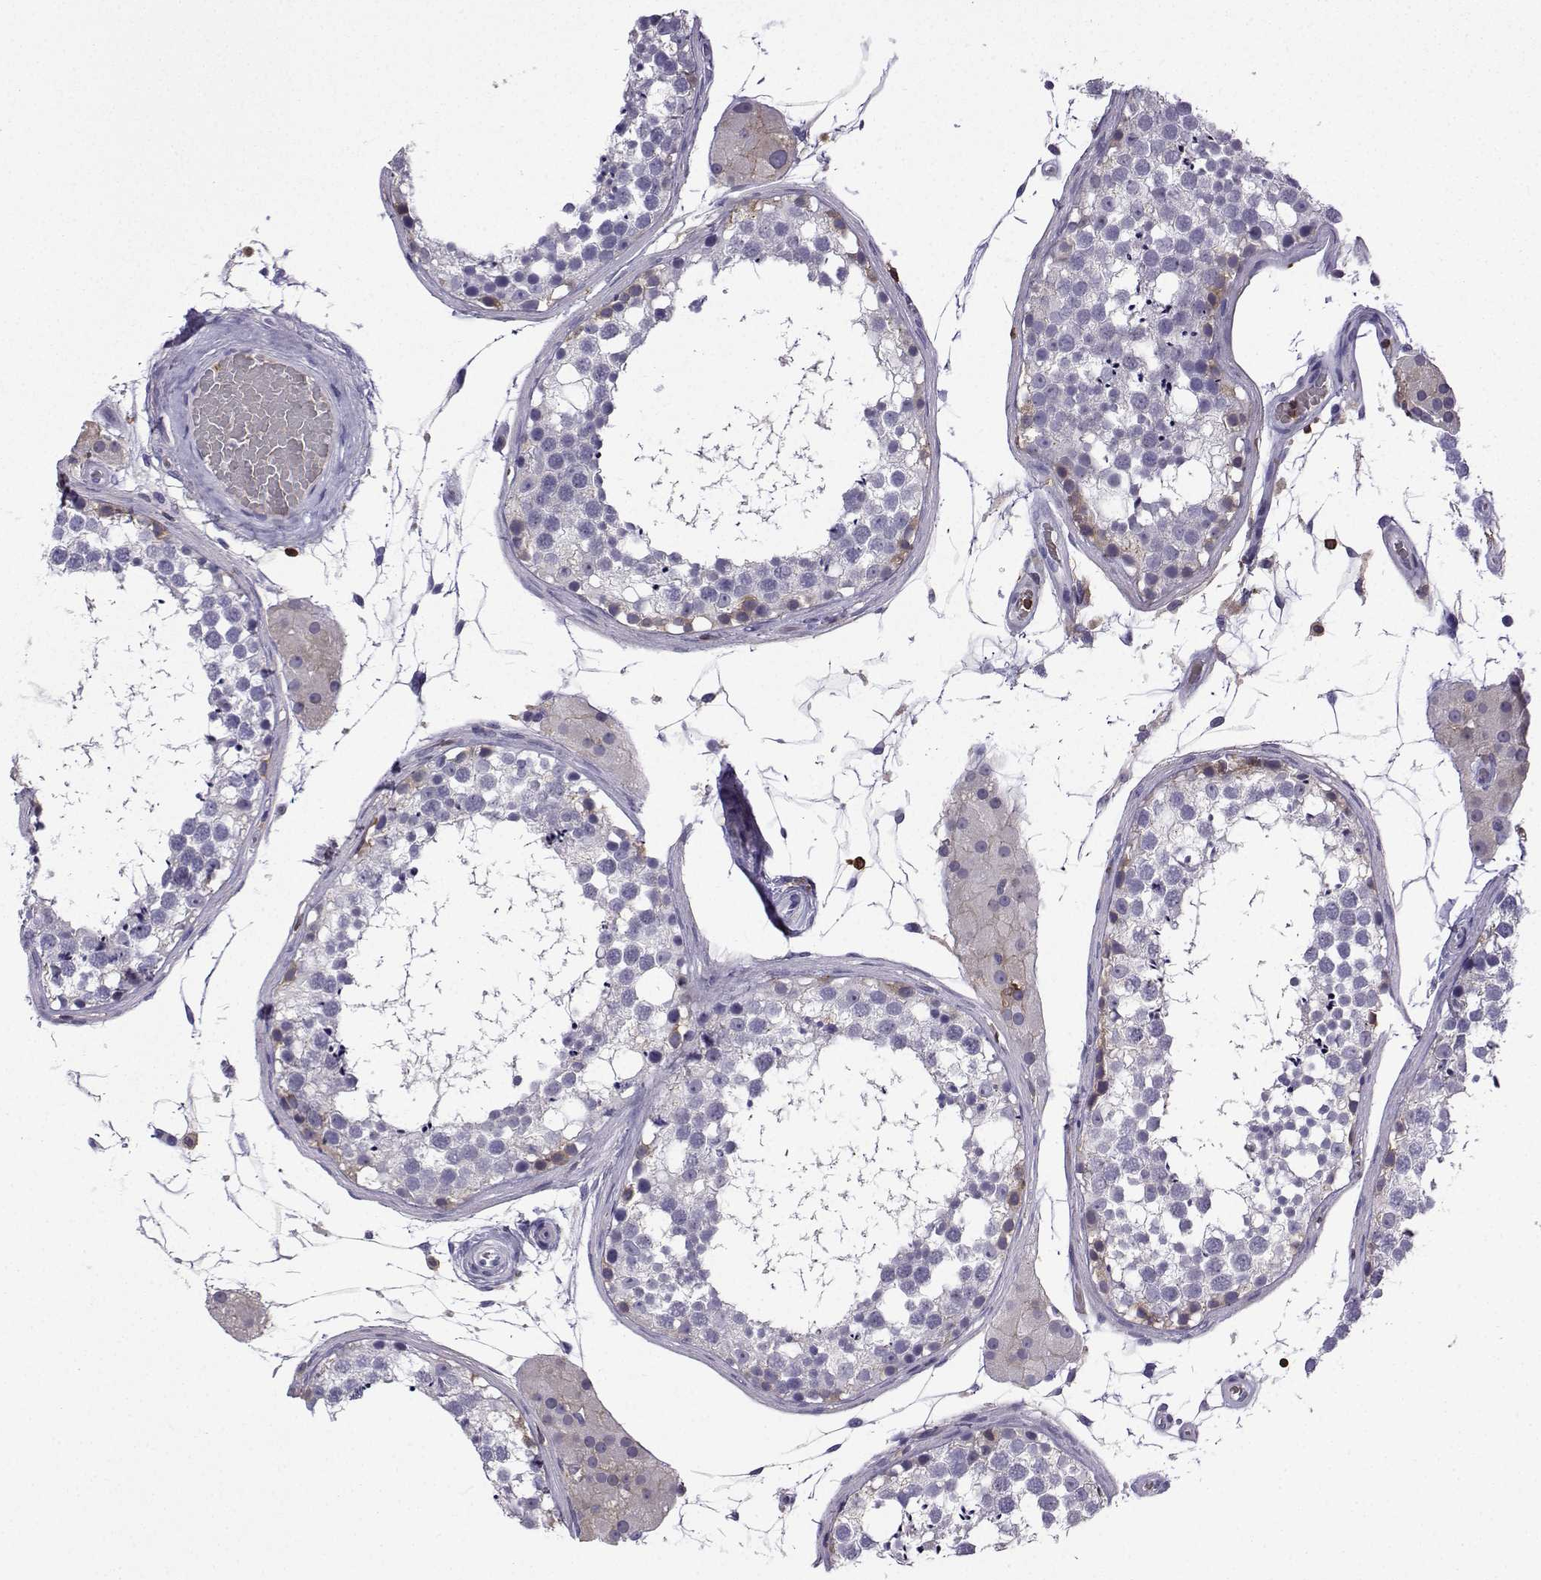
{"staining": {"intensity": "weak", "quantity": "<25%", "location": "cytoplasmic/membranous"}, "tissue": "testis", "cell_type": "Cells in seminiferous ducts", "image_type": "normal", "snomed": [{"axis": "morphology", "description": "Normal tissue, NOS"}, {"axis": "morphology", "description": "Seminoma, NOS"}, {"axis": "topography", "description": "Testis"}], "caption": "High power microscopy histopathology image of an immunohistochemistry (IHC) photomicrograph of benign testis, revealing no significant staining in cells in seminiferous ducts.", "gene": "DOCK10", "patient": {"sex": "male", "age": 65}}